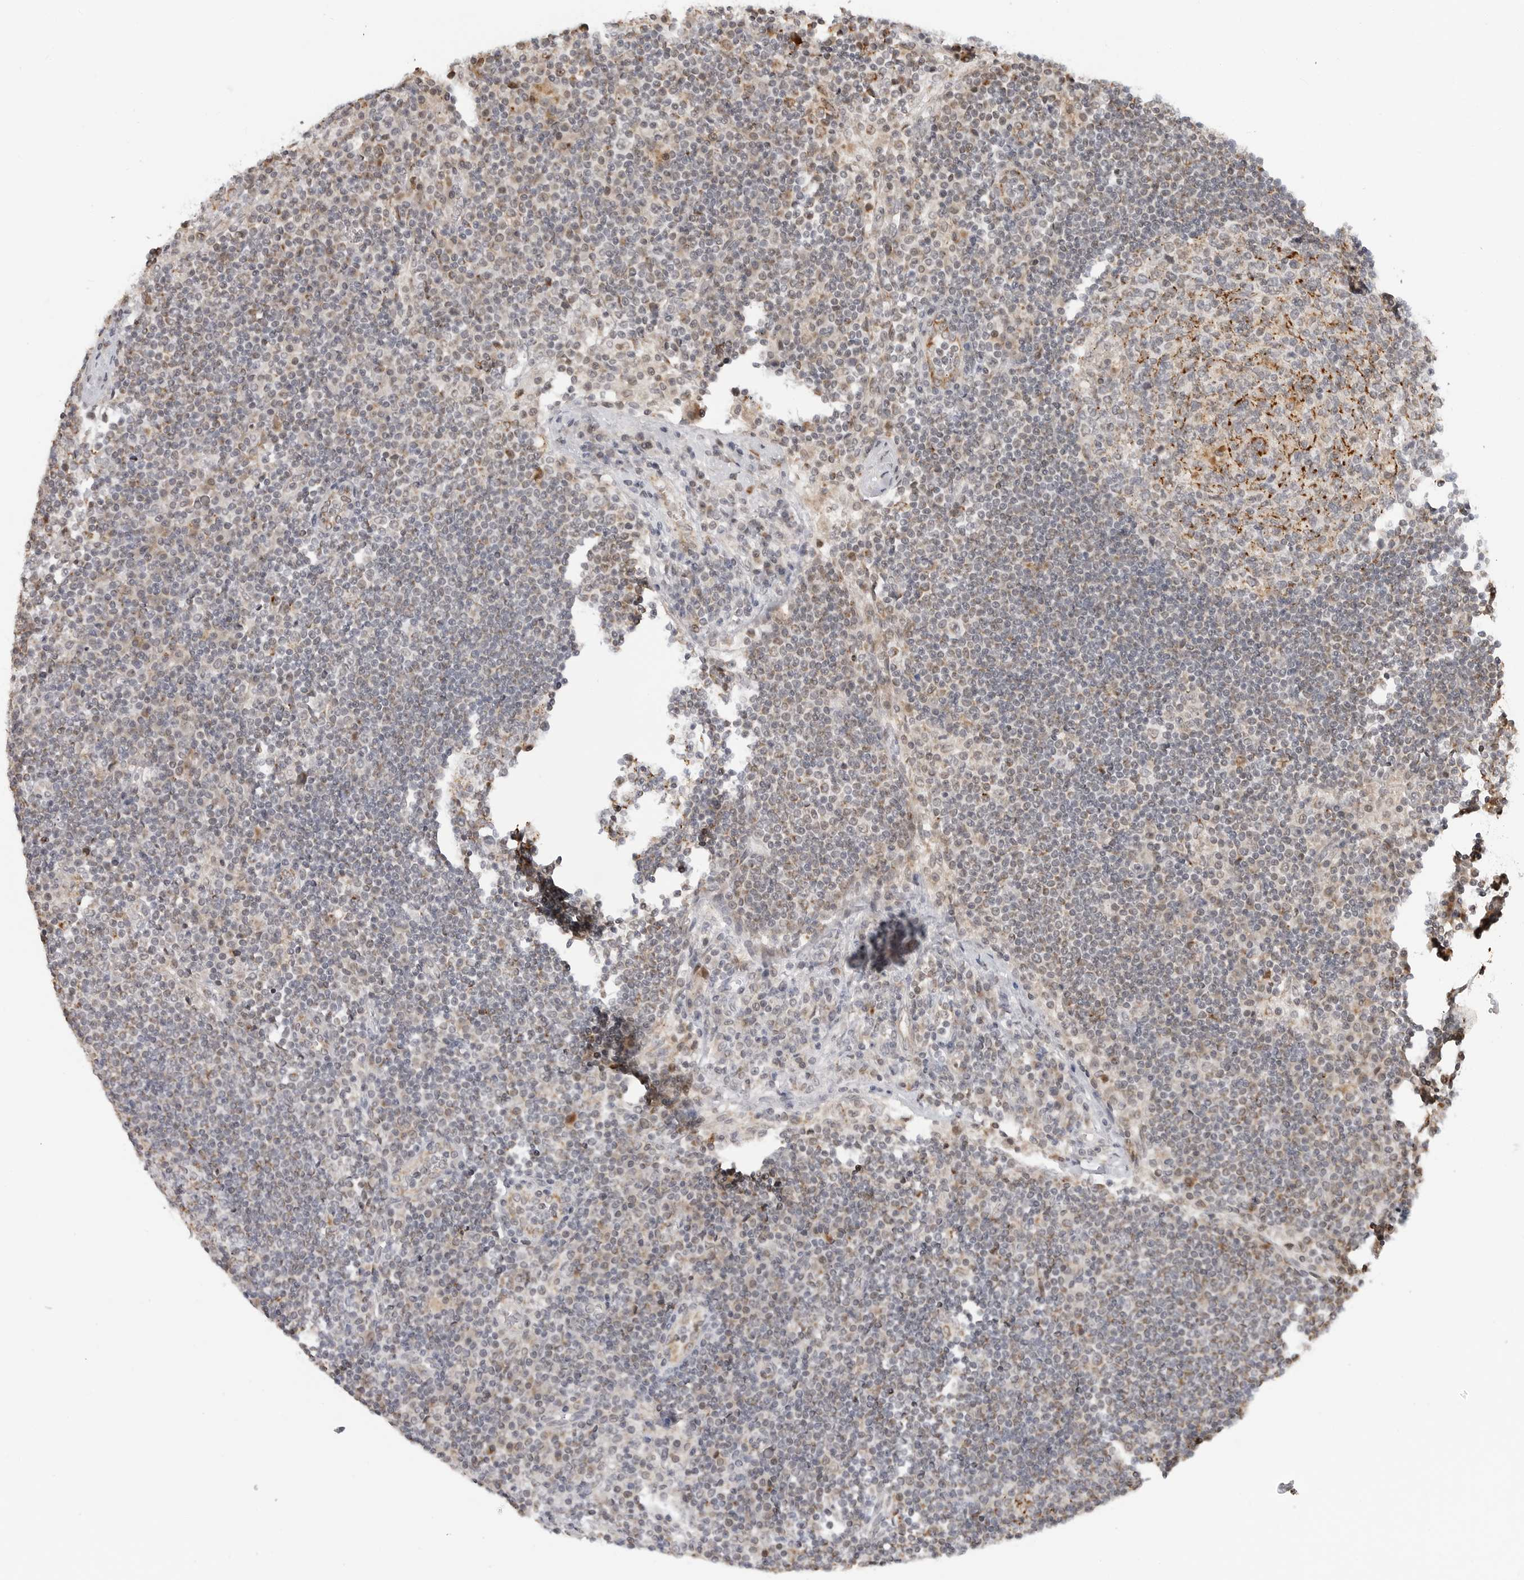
{"staining": {"intensity": "strong", "quantity": "<25%", "location": "cytoplasmic/membranous"}, "tissue": "lymph node", "cell_type": "Germinal center cells", "image_type": "normal", "snomed": [{"axis": "morphology", "description": "Normal tissue, NOS"}, {"axis": "topography", "description": "Lymph node"}], "caption": "Brown immunohistochemical staining in unremarkable human lymph node reveals strong cytoplasmic/membranous positivity in approximately <25% of germinal center cells. (DAB (3,3'-diaminobenzidine) IHC, brown staining for protein, blue staining for nuclei).", "gene": "PEX2", "patient": {"sex": "female", "age": 53}}